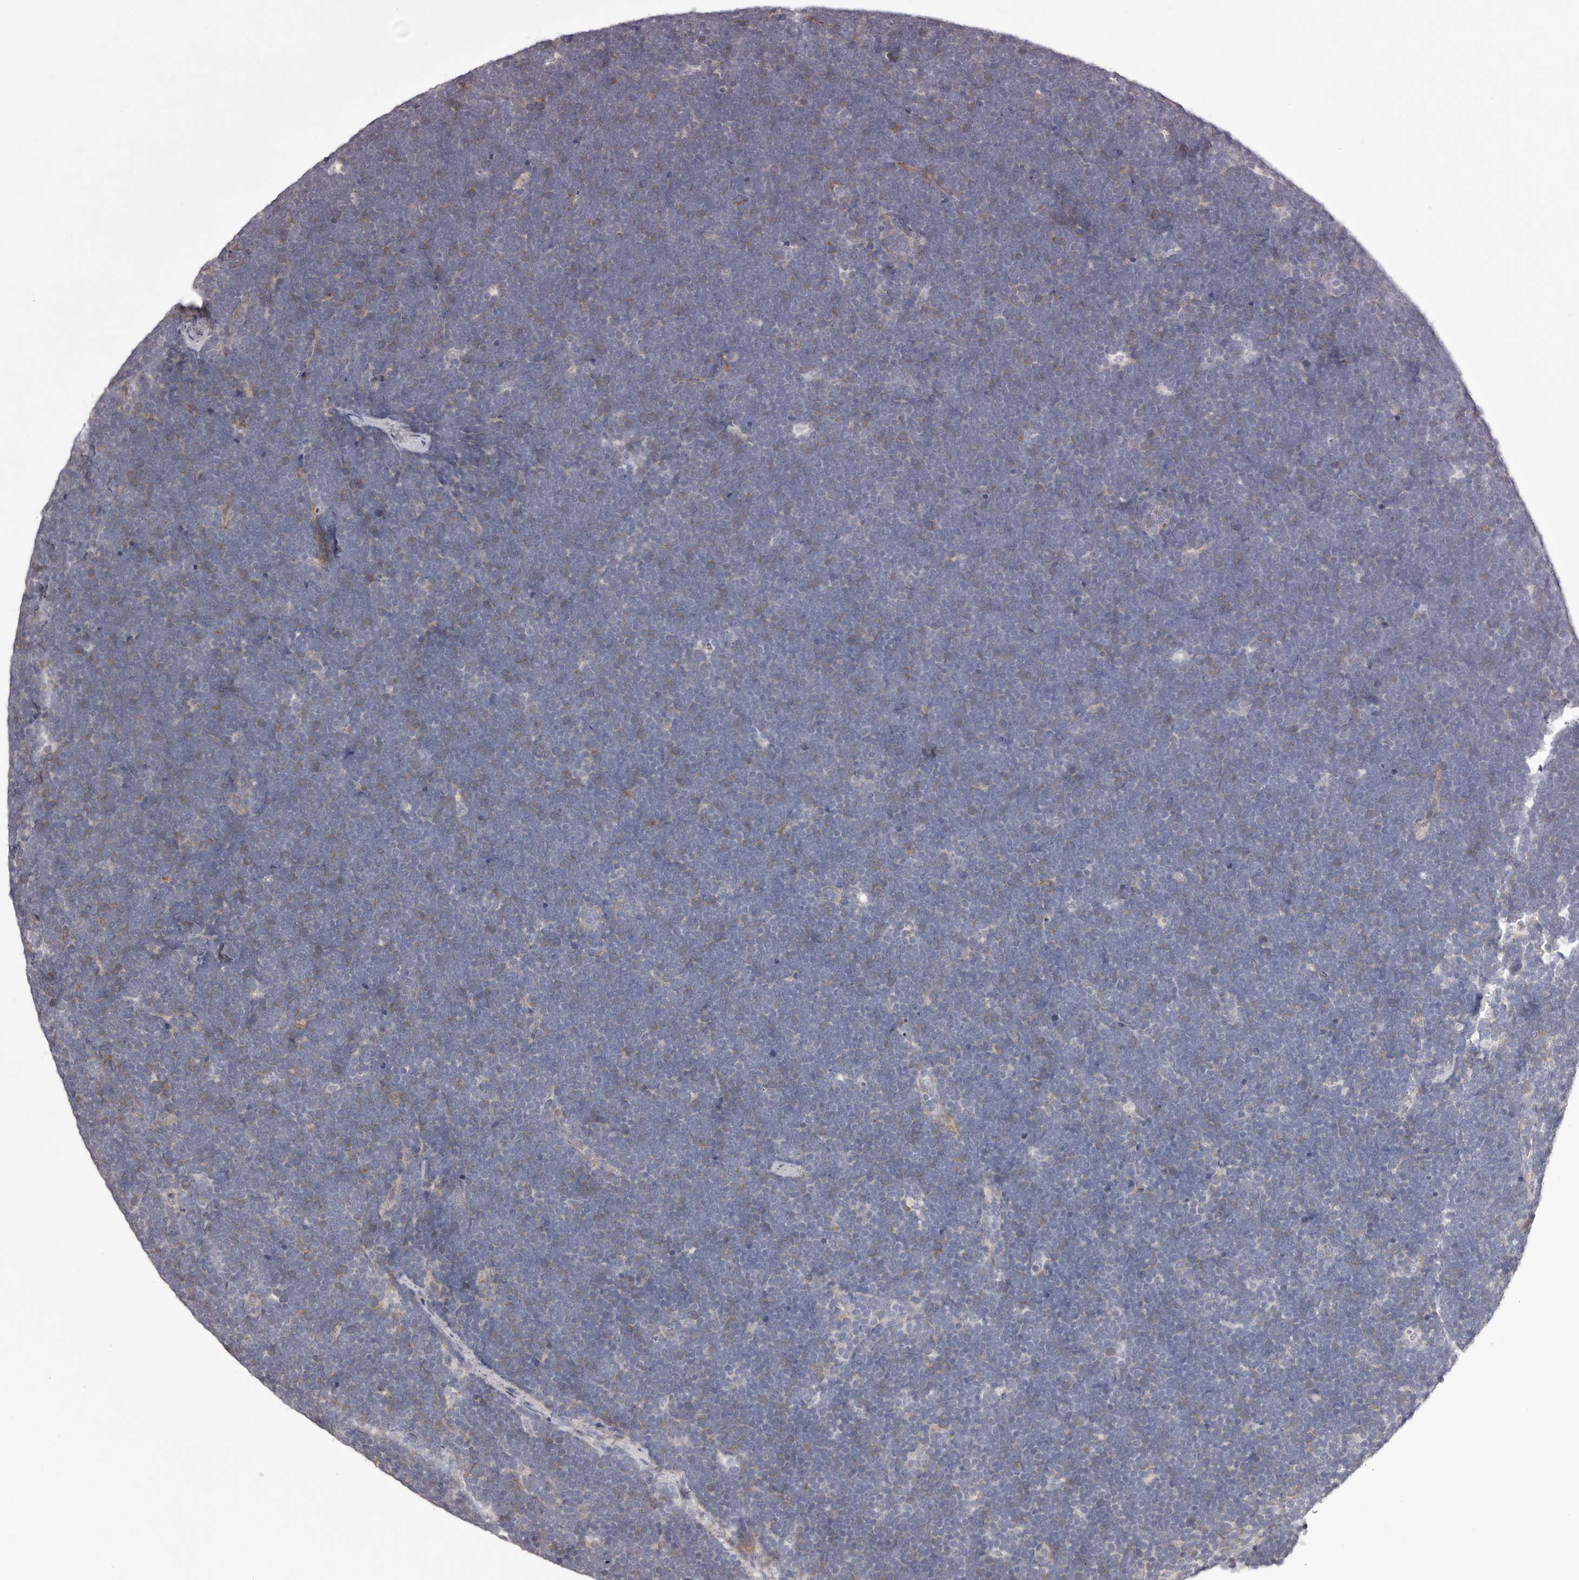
{"staining": {"intensity": "negative", "quantity": "none", "location": "none"}, "tissue": "lymphoma", "cell_type": "Tumor cells", "image_type": "cancer", "snomed": [{"axis": "morphology", "description": "Malignant lymphoma, non-Hodgkin's type, High grade"}, {"axis": "topography", "description": "Lymph node"}], "caption": "The micrograph shows no staining of tumor cells in high-grade malignant lymphoma, non-Hodgkin's type.", "gene": "PNRC1", "patient": {"sex": "male", "age": 13}}